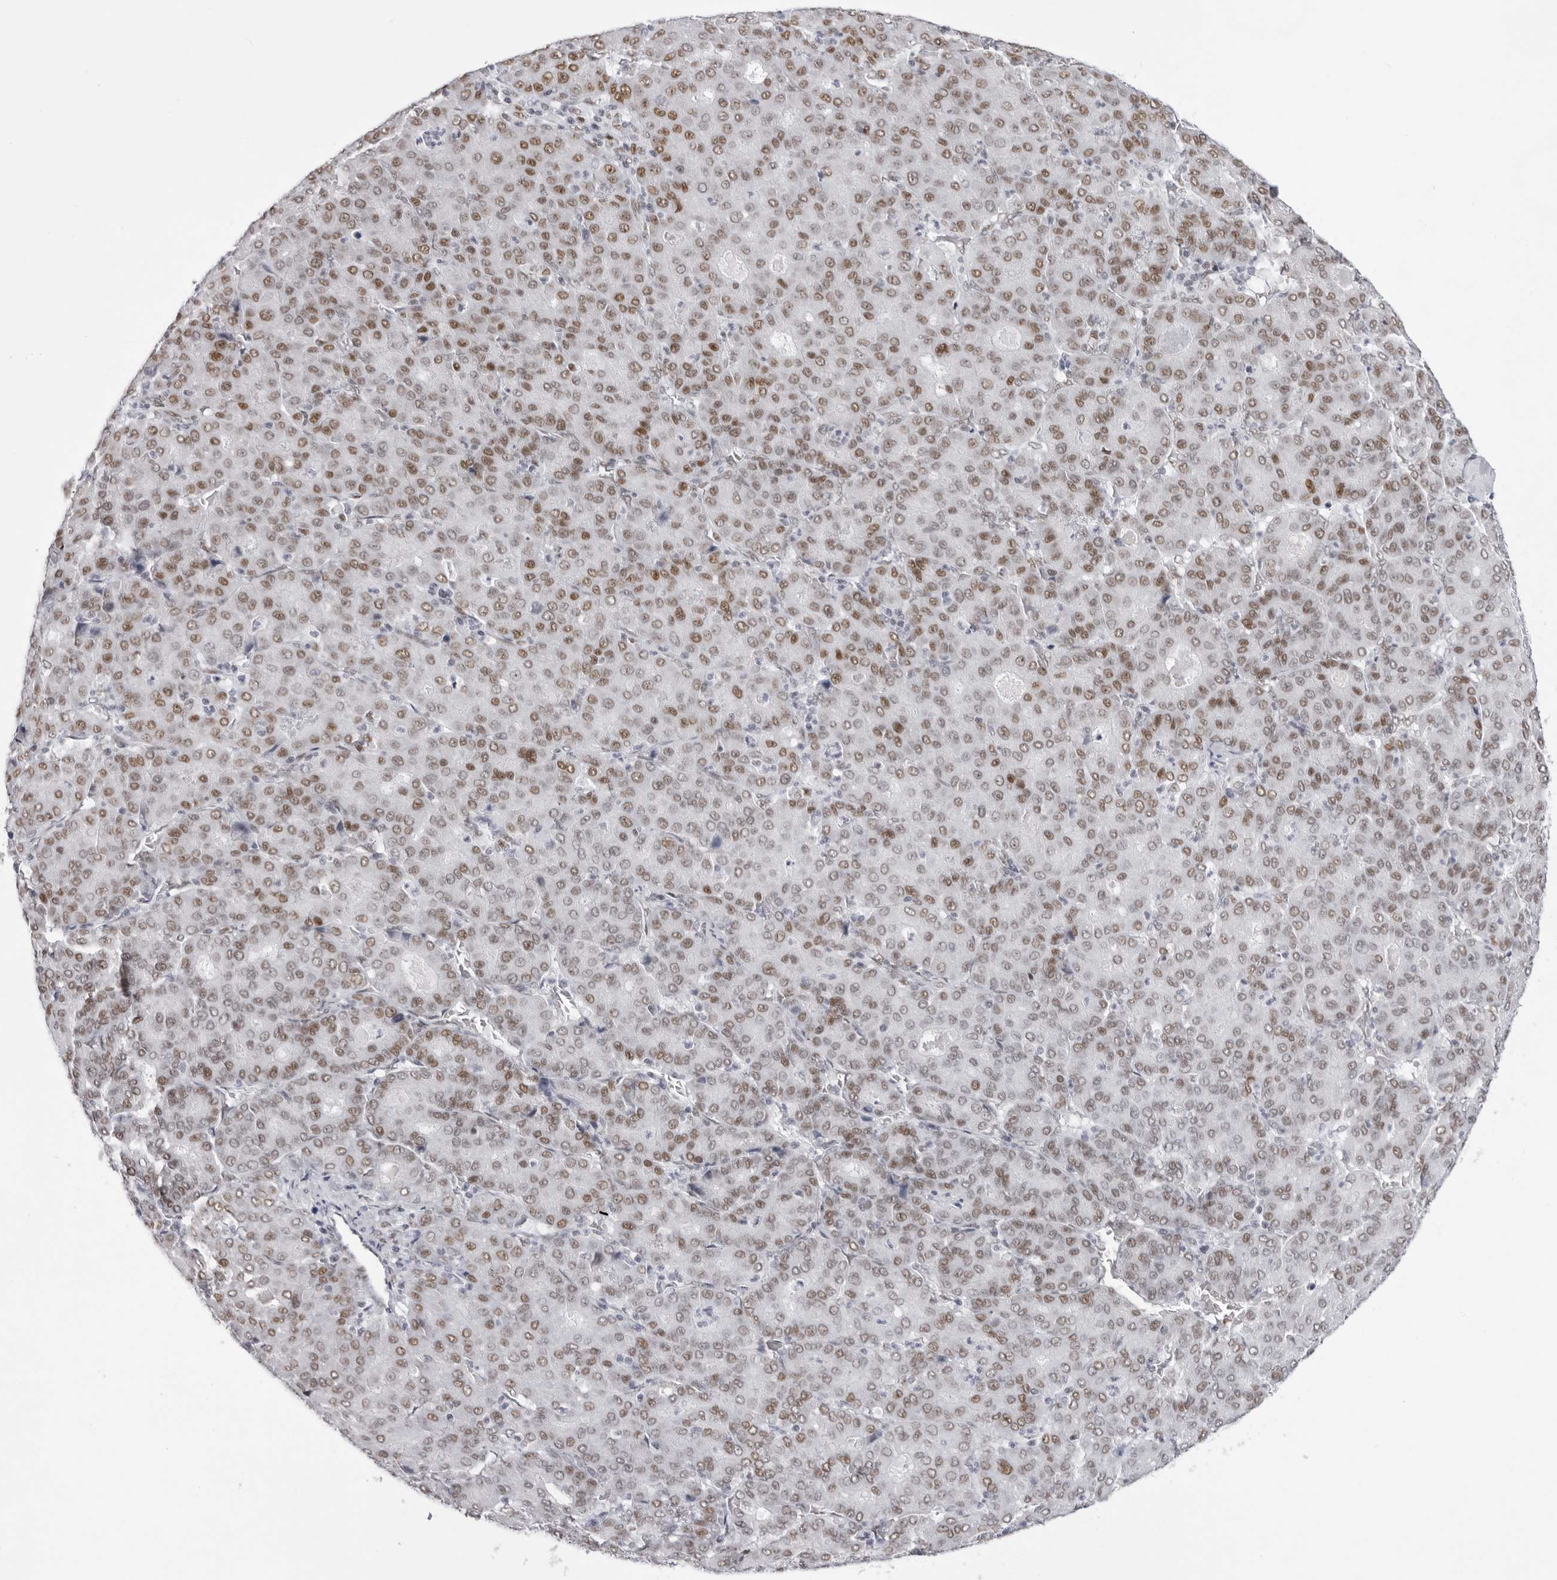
{"staining": {"intensity": "moderate", "quantity": ">75%", "location": "nuclear"}, "tissue": "liver cancer", "cell_type": "Tumor cells", "image_type": "cancer", "snomed": [{"axis": "morphology", "description": "Carcinoma, Hepatocellular, NOS"}, {"axis": "topography", "description": "Liver"}], "caption": "IHC of human liver hepatocellular carcinoma displays medium levels of moderate nuclear staining in about >75% of tumor cells.", "gene": "IRF2BP2", "patient": {"sex": "male", "age": 65}}